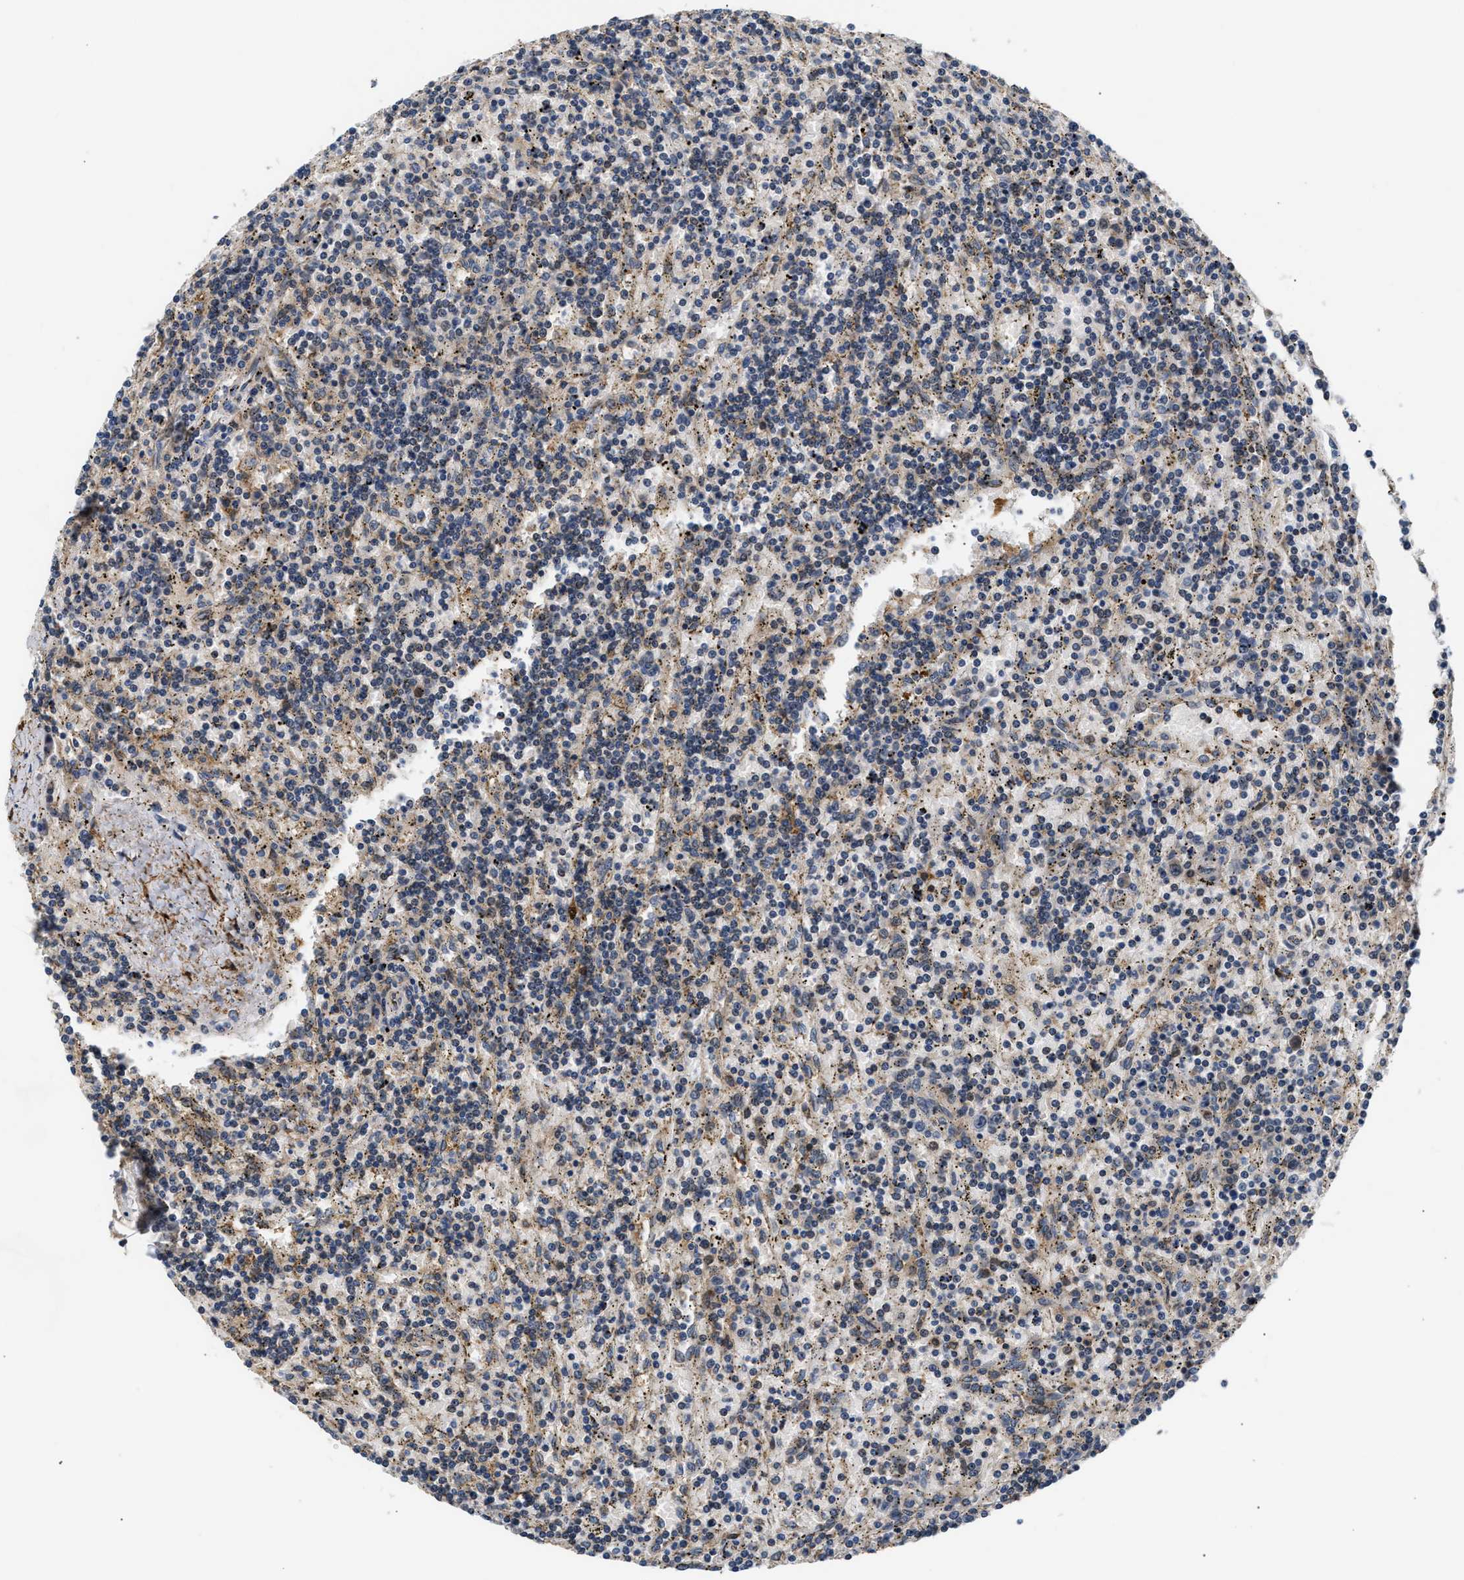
{"staining": {"intensity": "weak", "quantity": "<25%", "location": "cytoplasmic/membranous"}, "tissue": "lymphoma", "cell_type": "Tumor cells", "image_type": "cancer", "snomed": [{"axis": "morphology", "description": "Malignant lymphoma, non-Hodgkin's type, Low grade"}, {"axis": "topography", "description": "Spleen"}], "caption": "There is no significant positivity in tumor cells of lymphoma.", "gene": "LARP6", "patient": {"sex": "male", "age": 76}}